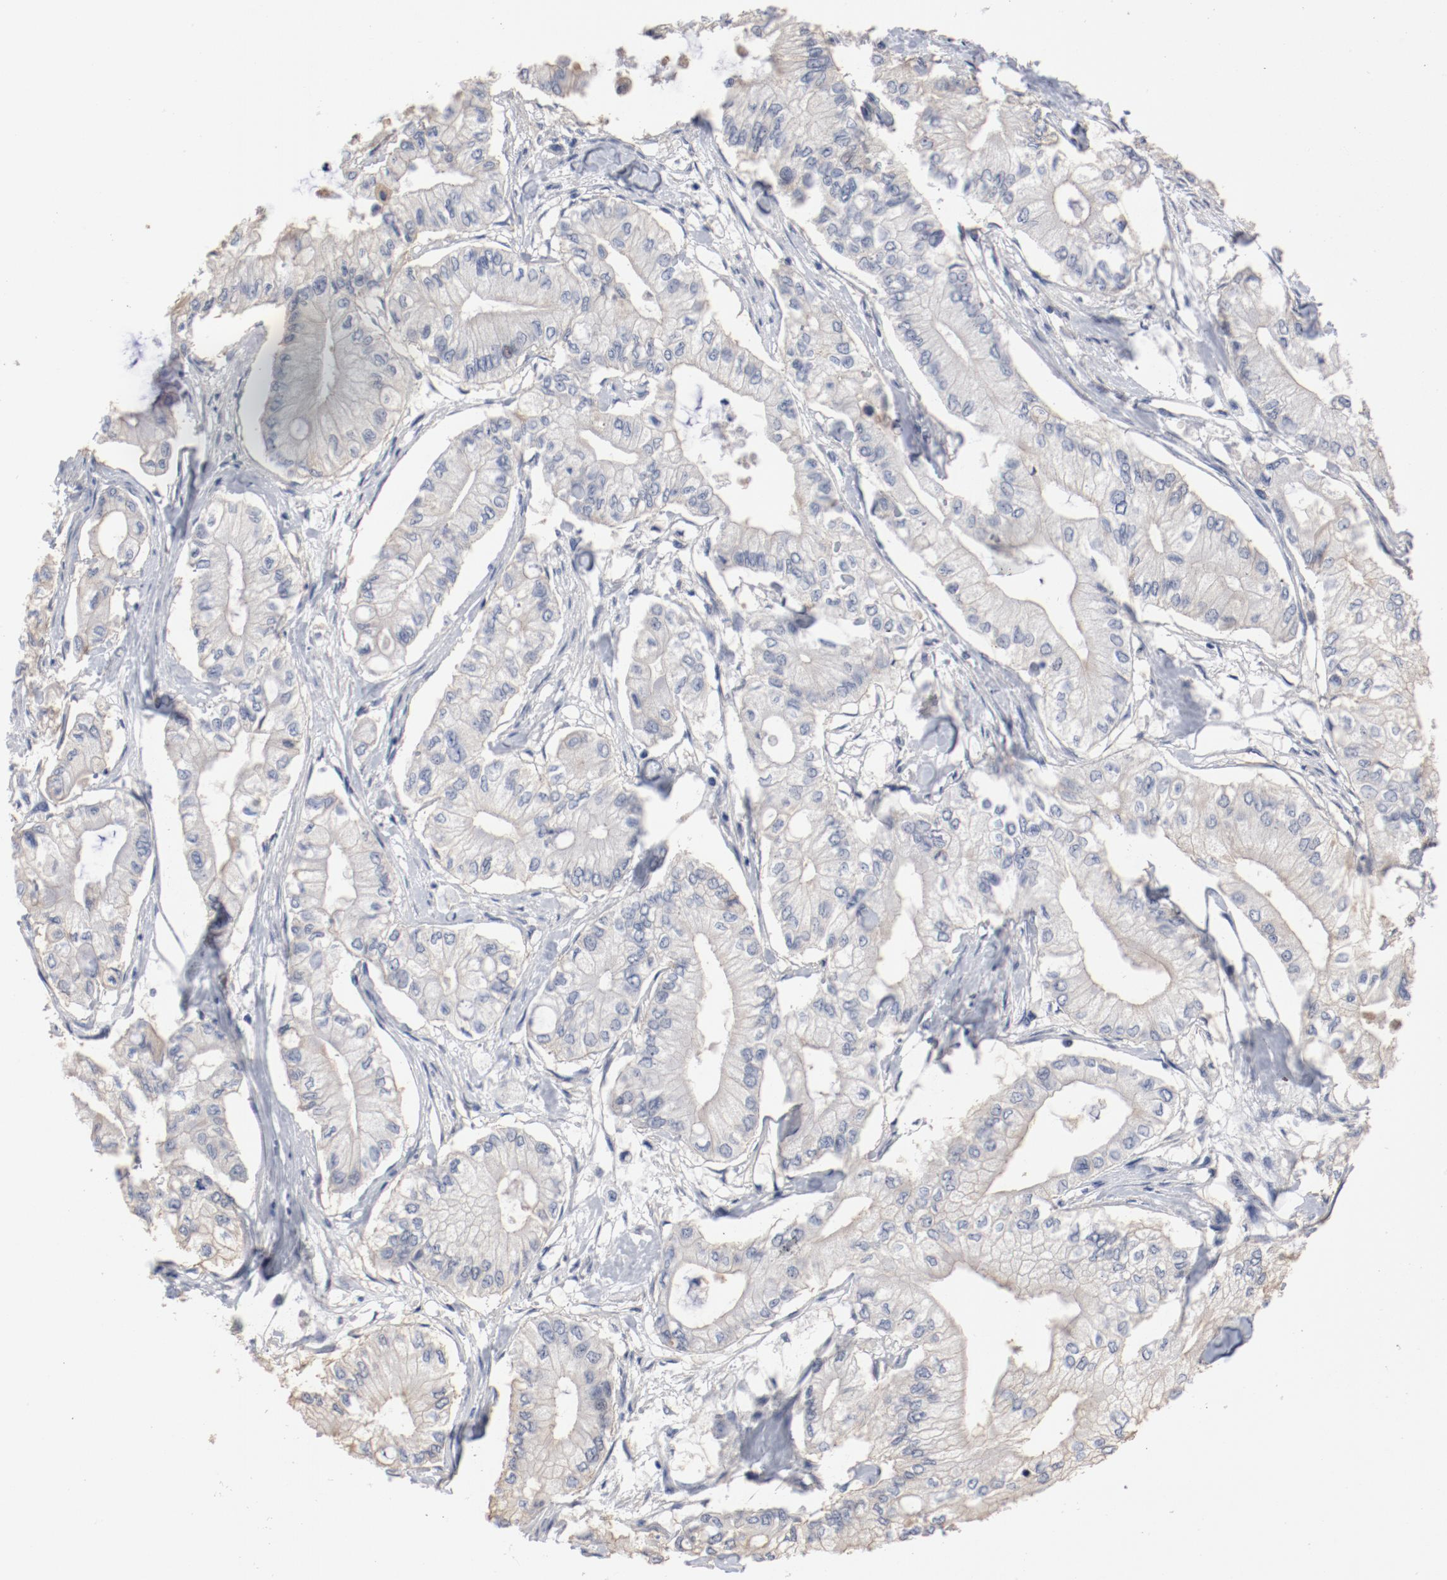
{"staining": {"intensity": "negative", "quantity": "none", "location": "none"}, "tissue": "pancreatic cancer", "cell_type": "Tumor cells", "image_type": "cancer", "snomed": [{"axis": "morphology", "description": "Adenocarcinoma, NOS"}, {"axis": "topography", "description": "Pancreas"}], "caption": "Immunohistochemistry (IHC) of human pancreatic cancer (adenocarcinoma) exhibits no staining in tumor cells. (Immunohistochemistry, brightfield microscopy, high magnification).", "gene": "ANKLE2", "patient": {"sex": "male", "age": 79}}